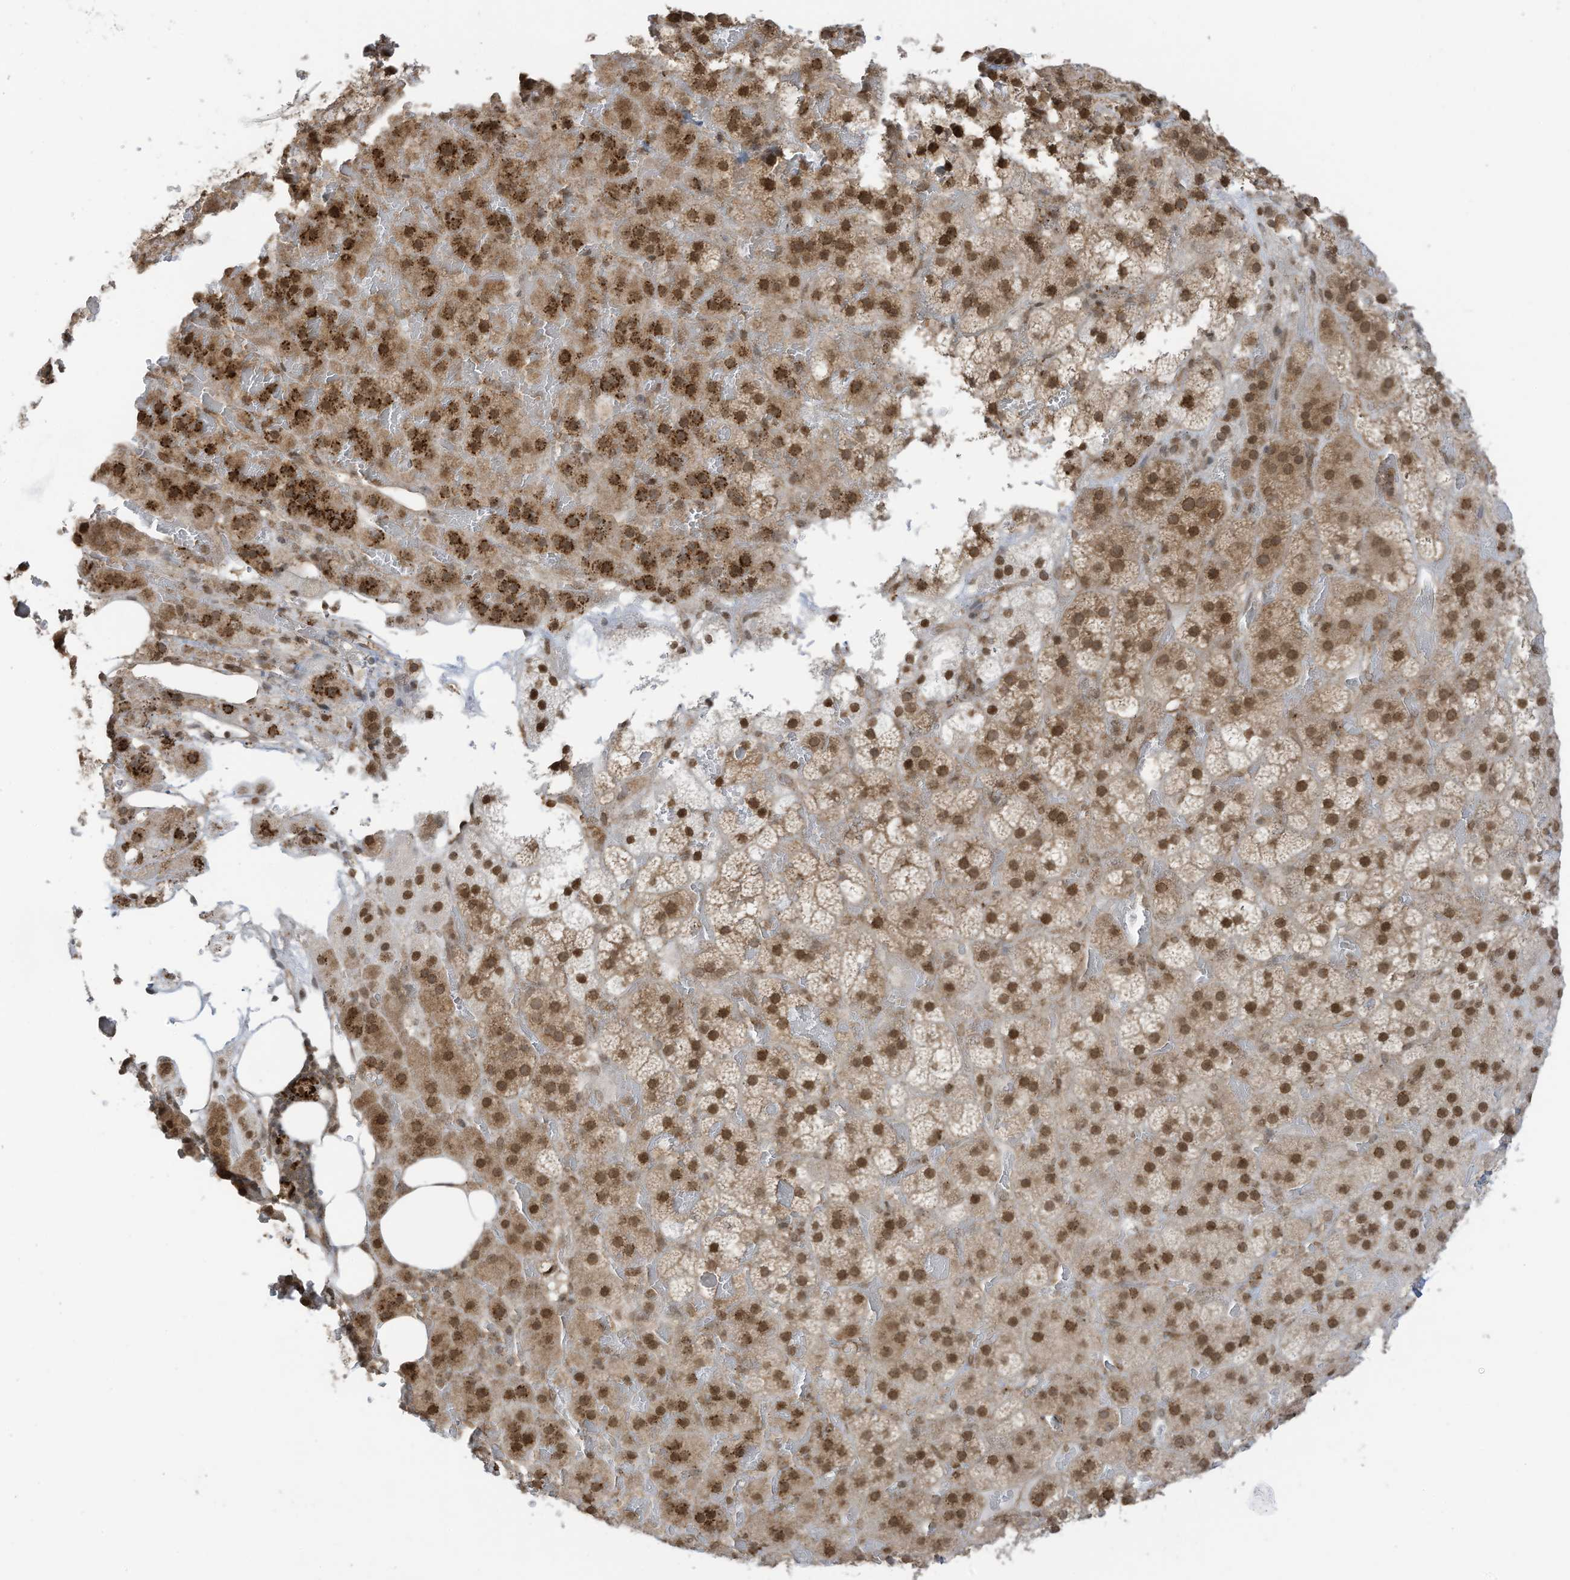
{"staining": {"intensity": "moderate", "quantity": ">75%", "location": "nuclear"}, "tissue": "adrenal gland", "cell_type": "Glandular cells", "image_type": "normal", "snomed": [{"axis": "morphology", "description": "Normal tissue, NOS"}, {"axis": "topography", "description": "Adrenal gland"}], "caption": "Moderate nuclear protein expression is identified in about >75% of glandular cells in adrenal gland. The staining was performed using DAB to visualize the protein expression in brown, while the nuclei were stained in blue with hematoxylin (Magnification: 20x).", "gene": "KPNB1", "patient": {"sex": "female", "age": 59}}